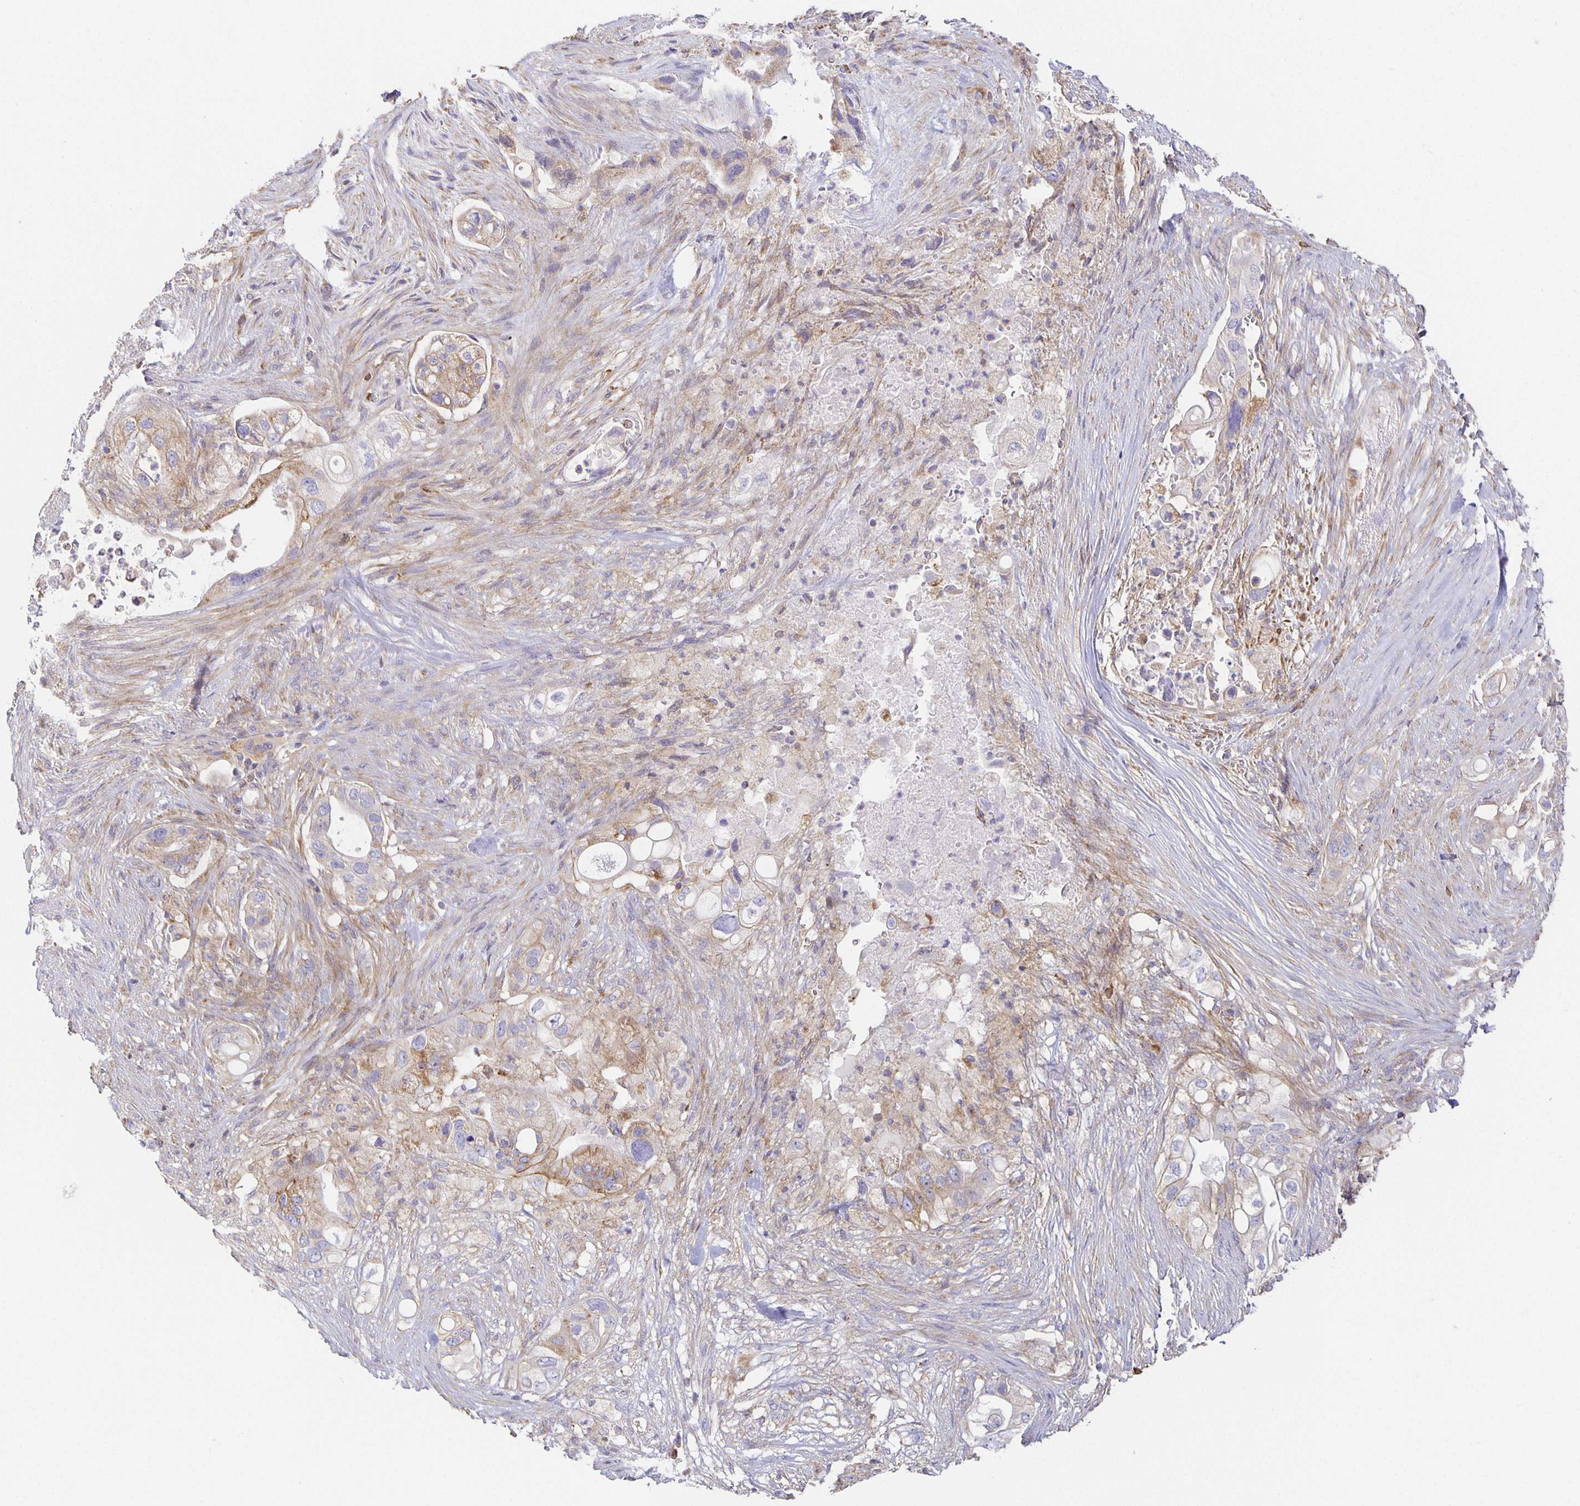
{"staining": {"intensity": "weak", "quantity": "25%-75%", "location": "cytoplasmic/membranous"}, "tissue": "pancreatic cancer", "cell_type": "Tumor cells", "image_type": "cancer", "snomed": [{"axis": "morphology", "description": "Adenocarcinoma, NOS"}, {"axis": "topography", "description": "Pancreas"}], "caption": "Pancreatic cancer (adenocarcinoma) stained for a protein exhibits weak cytoplasmic/membranous positivity in tumor cells.", "gene": "FLRT3", "patient": {"sex": "female", "age": 72}}